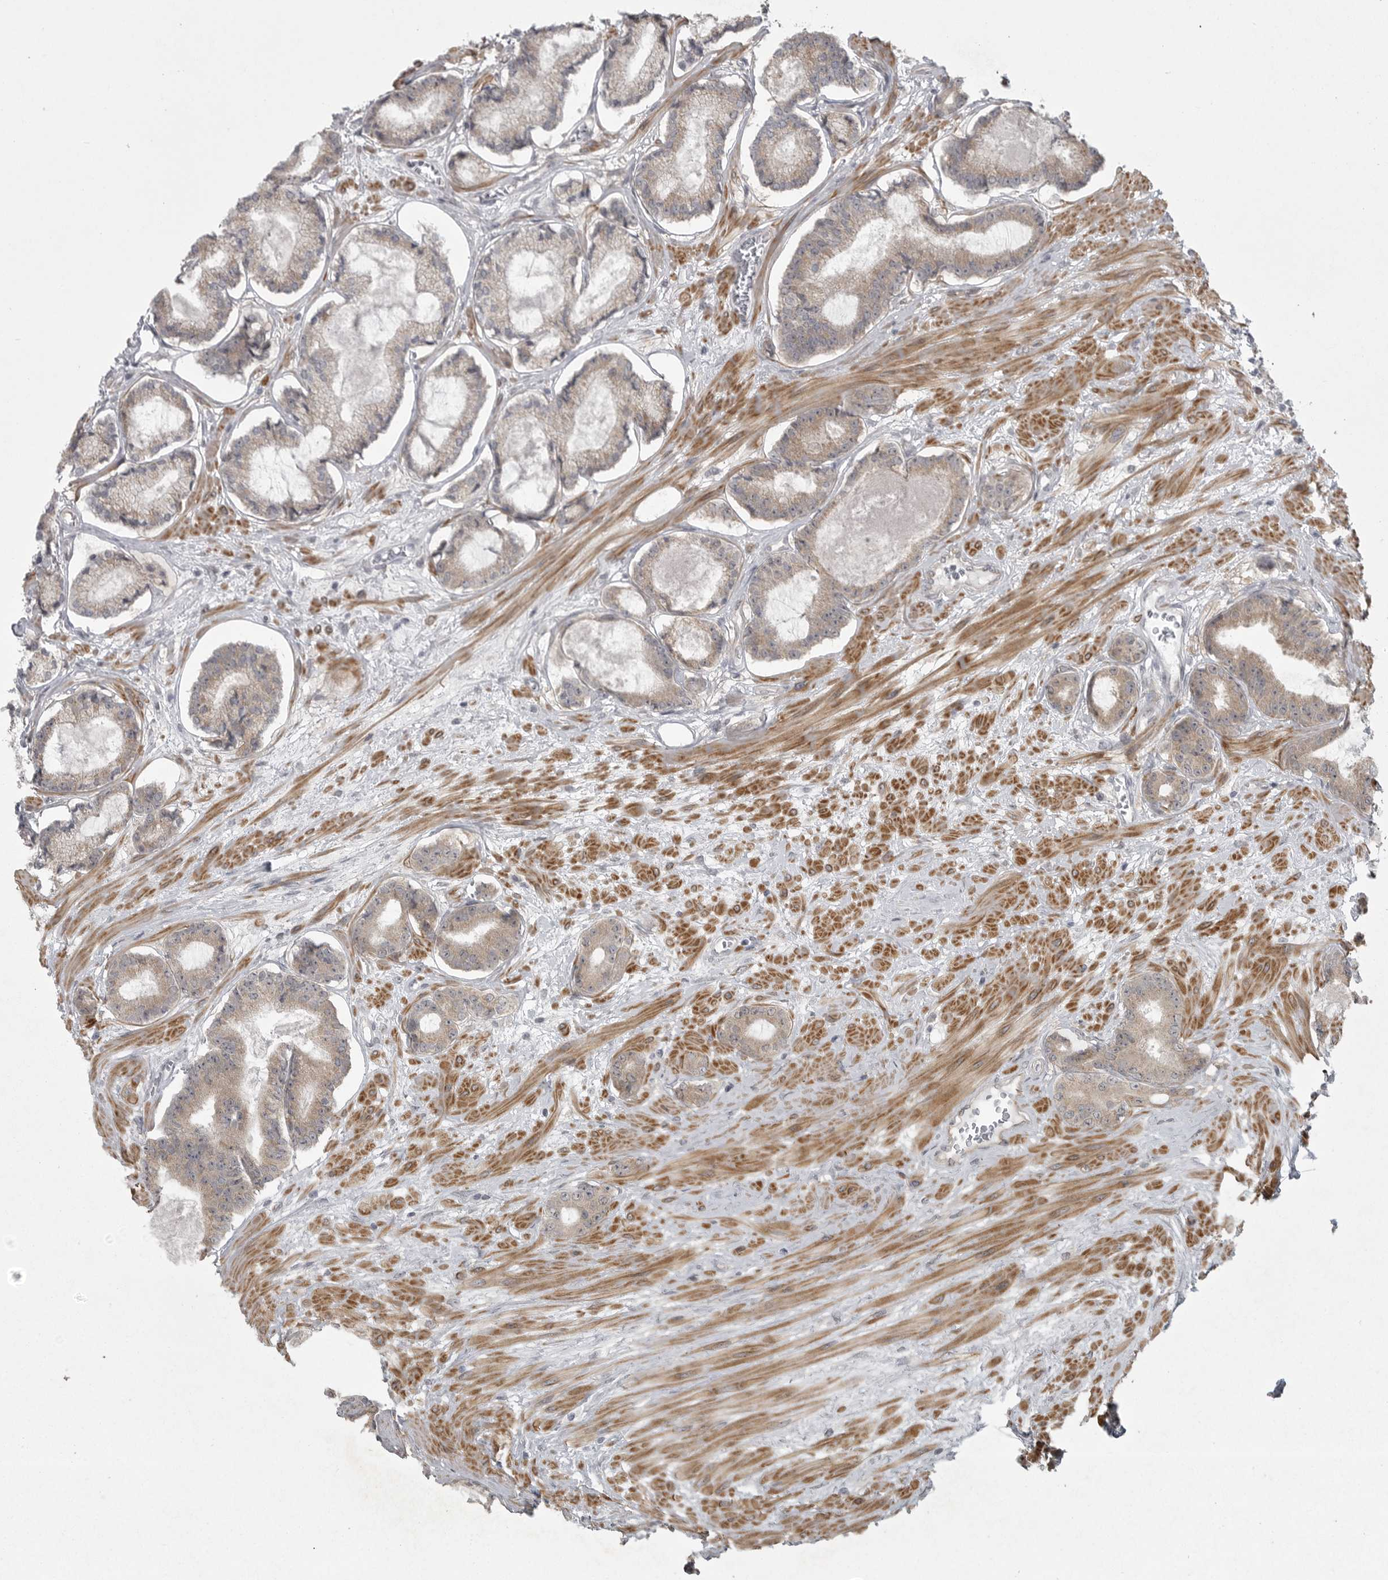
{"staining": {"intensity": "weak", "quantity": "<25%", "location": "cytoplasmic/membranous"}, "tissue": "prostate cancer", "cell_type": "Tumor cells", "image_type": "cancer", "snomed": [{"axis": "morphology", "description": "Adenocarcinoma, Low grade"}, {"axis": "topography", "description": "Prostate"}], "caption": "This is an immunohistochemistry micrograph of human prostate cancer. There is no staining in tumor cells.", "gene": "PPP1R9A", "patient": {"sex": "male", "age": 60}}